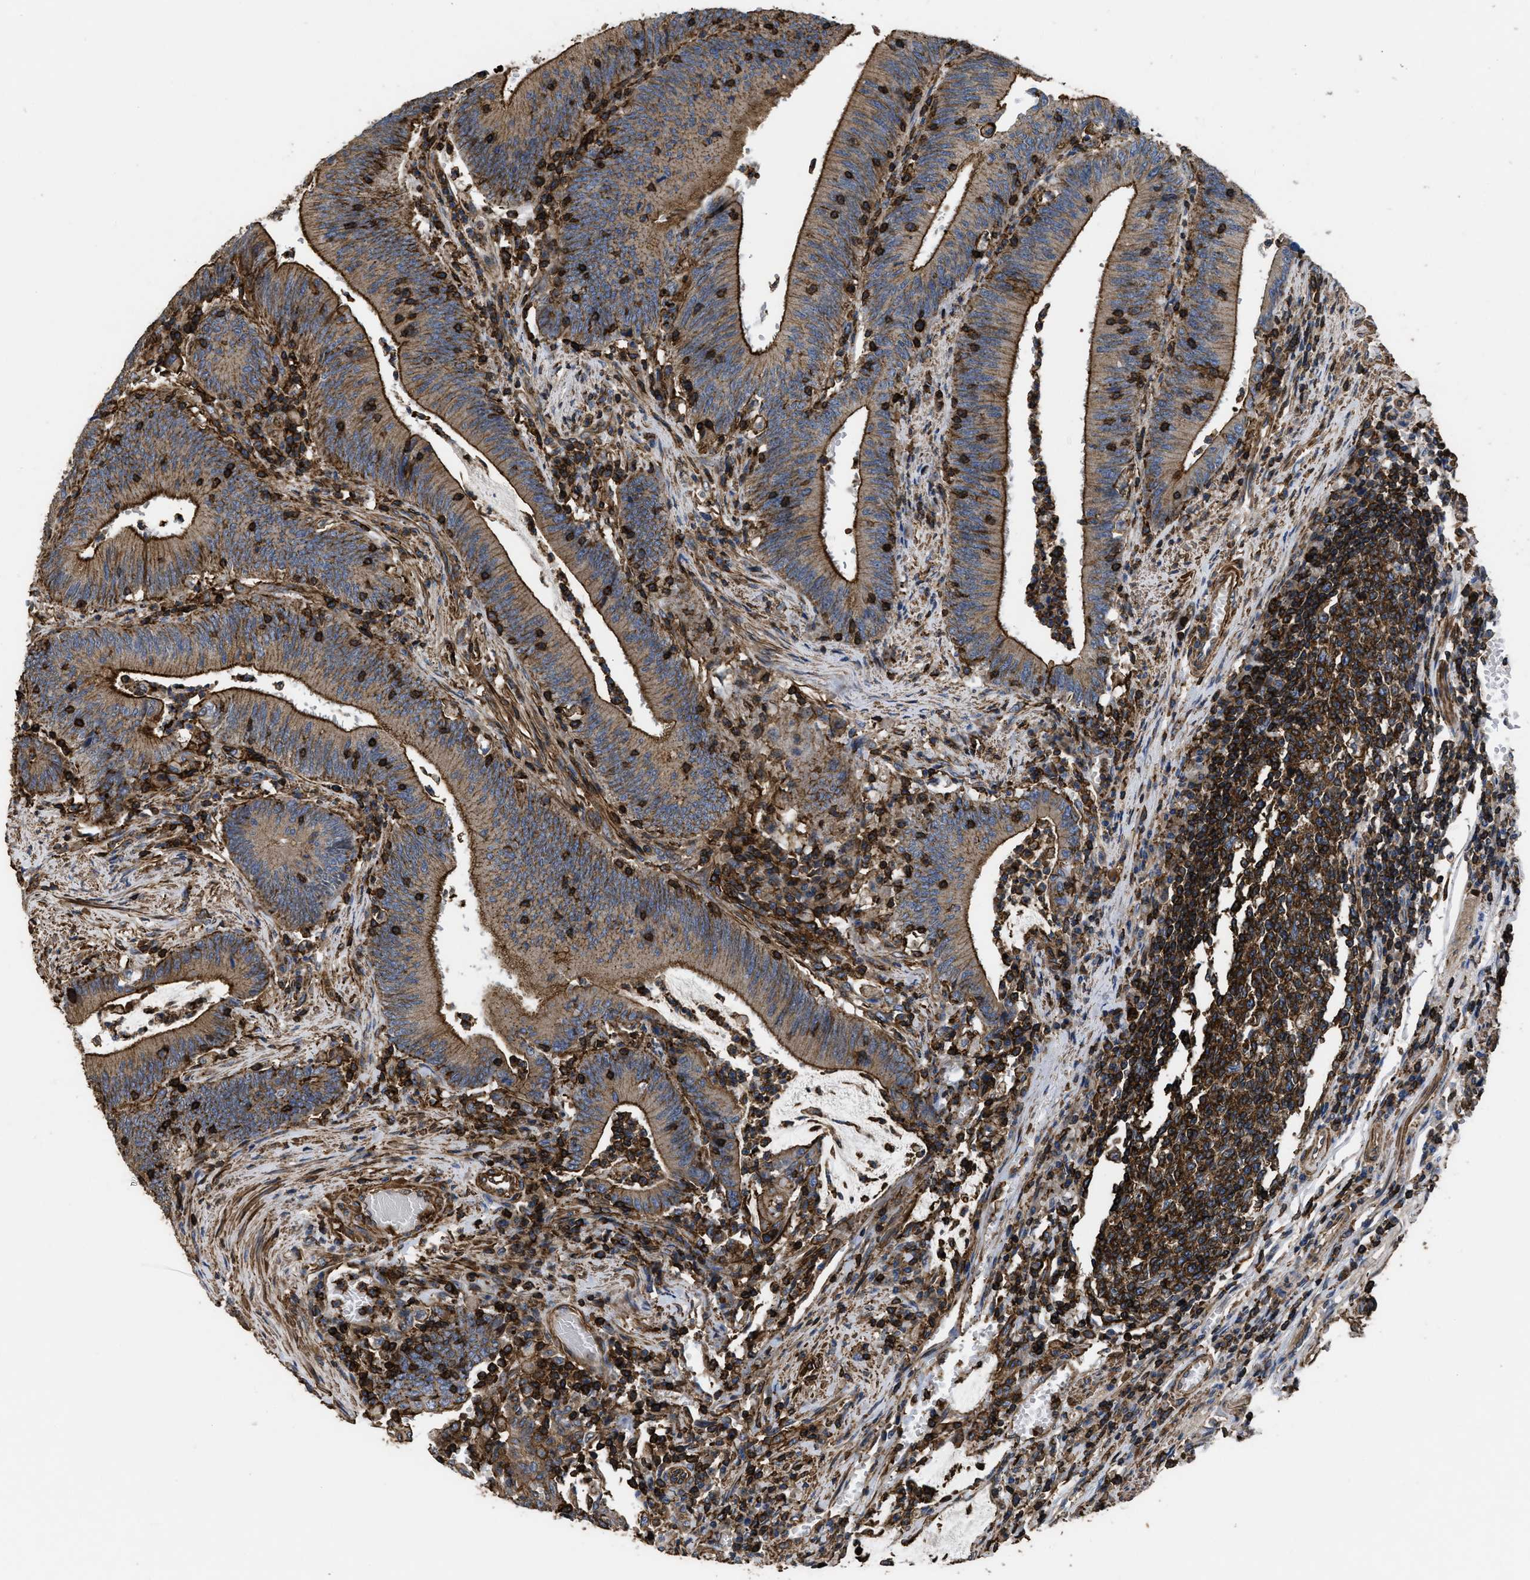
{"staining": {"intensity": "strong", "quantity": ">75%", "location": "cytoplasmic/membranous"}, "tissue": "colorectal cancer", "cell_type": "Tumor cells", "image_type": "cancer", "snomed": [{"axis": "morphology", "description": "Normal tissue, NOS"}, {"axis": "morphology", "description": "Adenocarcinoma, NOS"}, {"axis": "topography", "description": "Rectum"}], "caption": "This is an image of IHC staining of colorectal adenocarcinoma, which shows strong staining in the cytoplasmic/membranous of tumor cells.", "gene": "SCUBE2", "patient": {"sex": "female", "age": 66}}